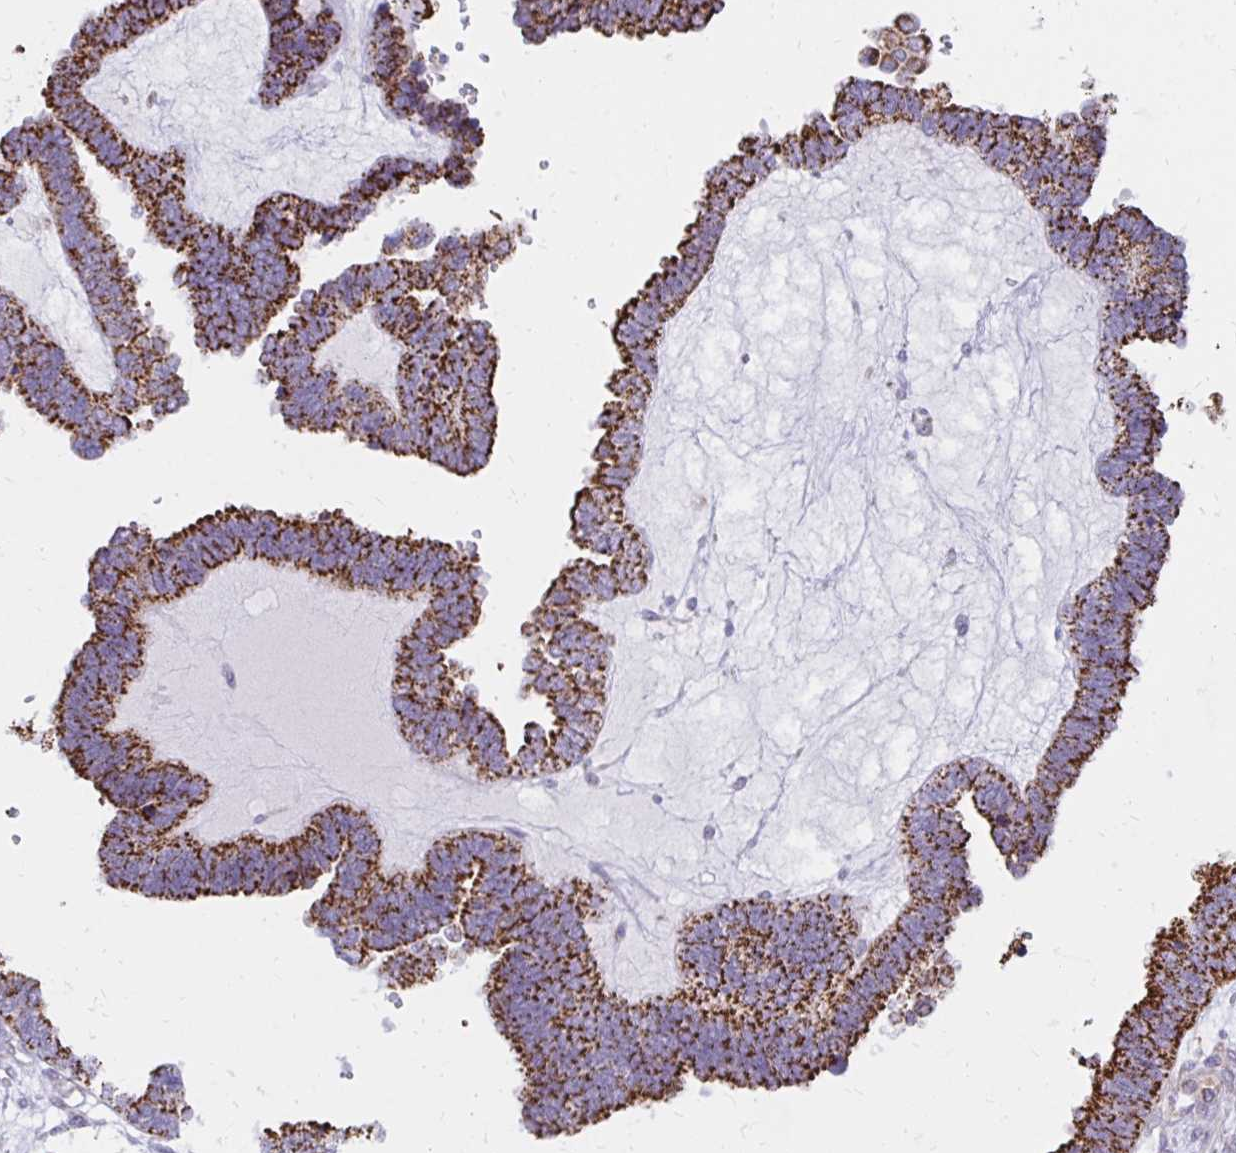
{"staining": {"intensity": "strong", "quantity": ">75%", "location": "cytoplasmic/membranous"}, "tissue": "ovarian cancer", "cell_type": "Tumor cells", "image_type": "cancer", "snomed": [{"axis": "morphology", "description": "Cystadenocarcinoma, serous, NOS"}, {"axis": "topography", "description": "Ovary"}], "caption": "Ovarian cancer stained with a protein marker reveals strong staining in tumor cells.", "gene": "IER3", "patient": {"sex": "female", "age": 51}}